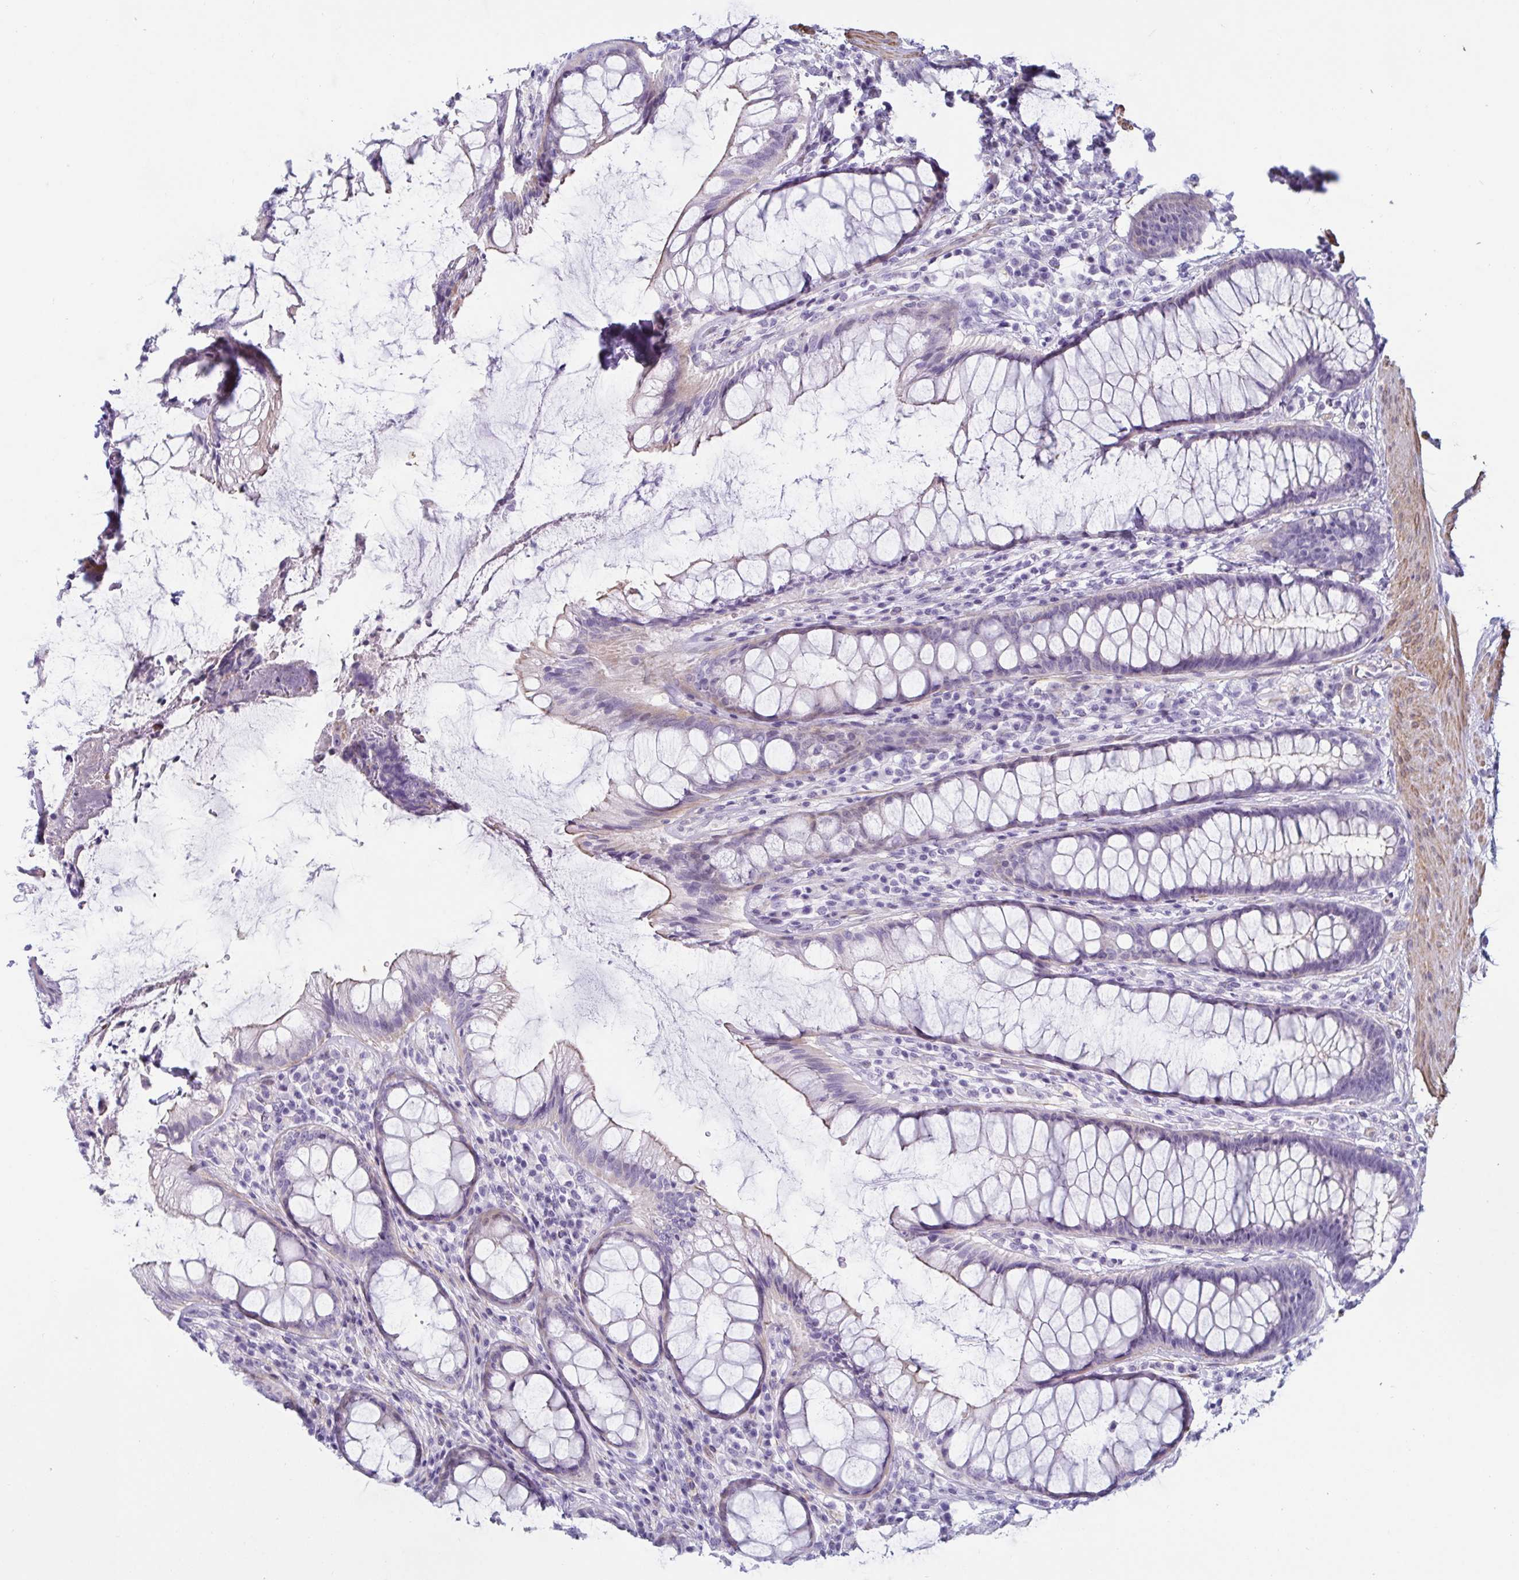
{"staining": {"intensity": "weak", "quantity": "<25%", "location": "cytoplasmic/membranous"}, "tissue": "rectum", "cell_type": "Glandular cells", "image_type": "normal", "snomed": [{"axis": "morphology", "description": "Normal tissue, NOS"}, {"axis": "topography", "description": "Rectum"}], "caption": "There is no significant staining in glandular cells of rectum.", "gene": "OR5P3", "patient": {"sex": "male", "age": 72}}